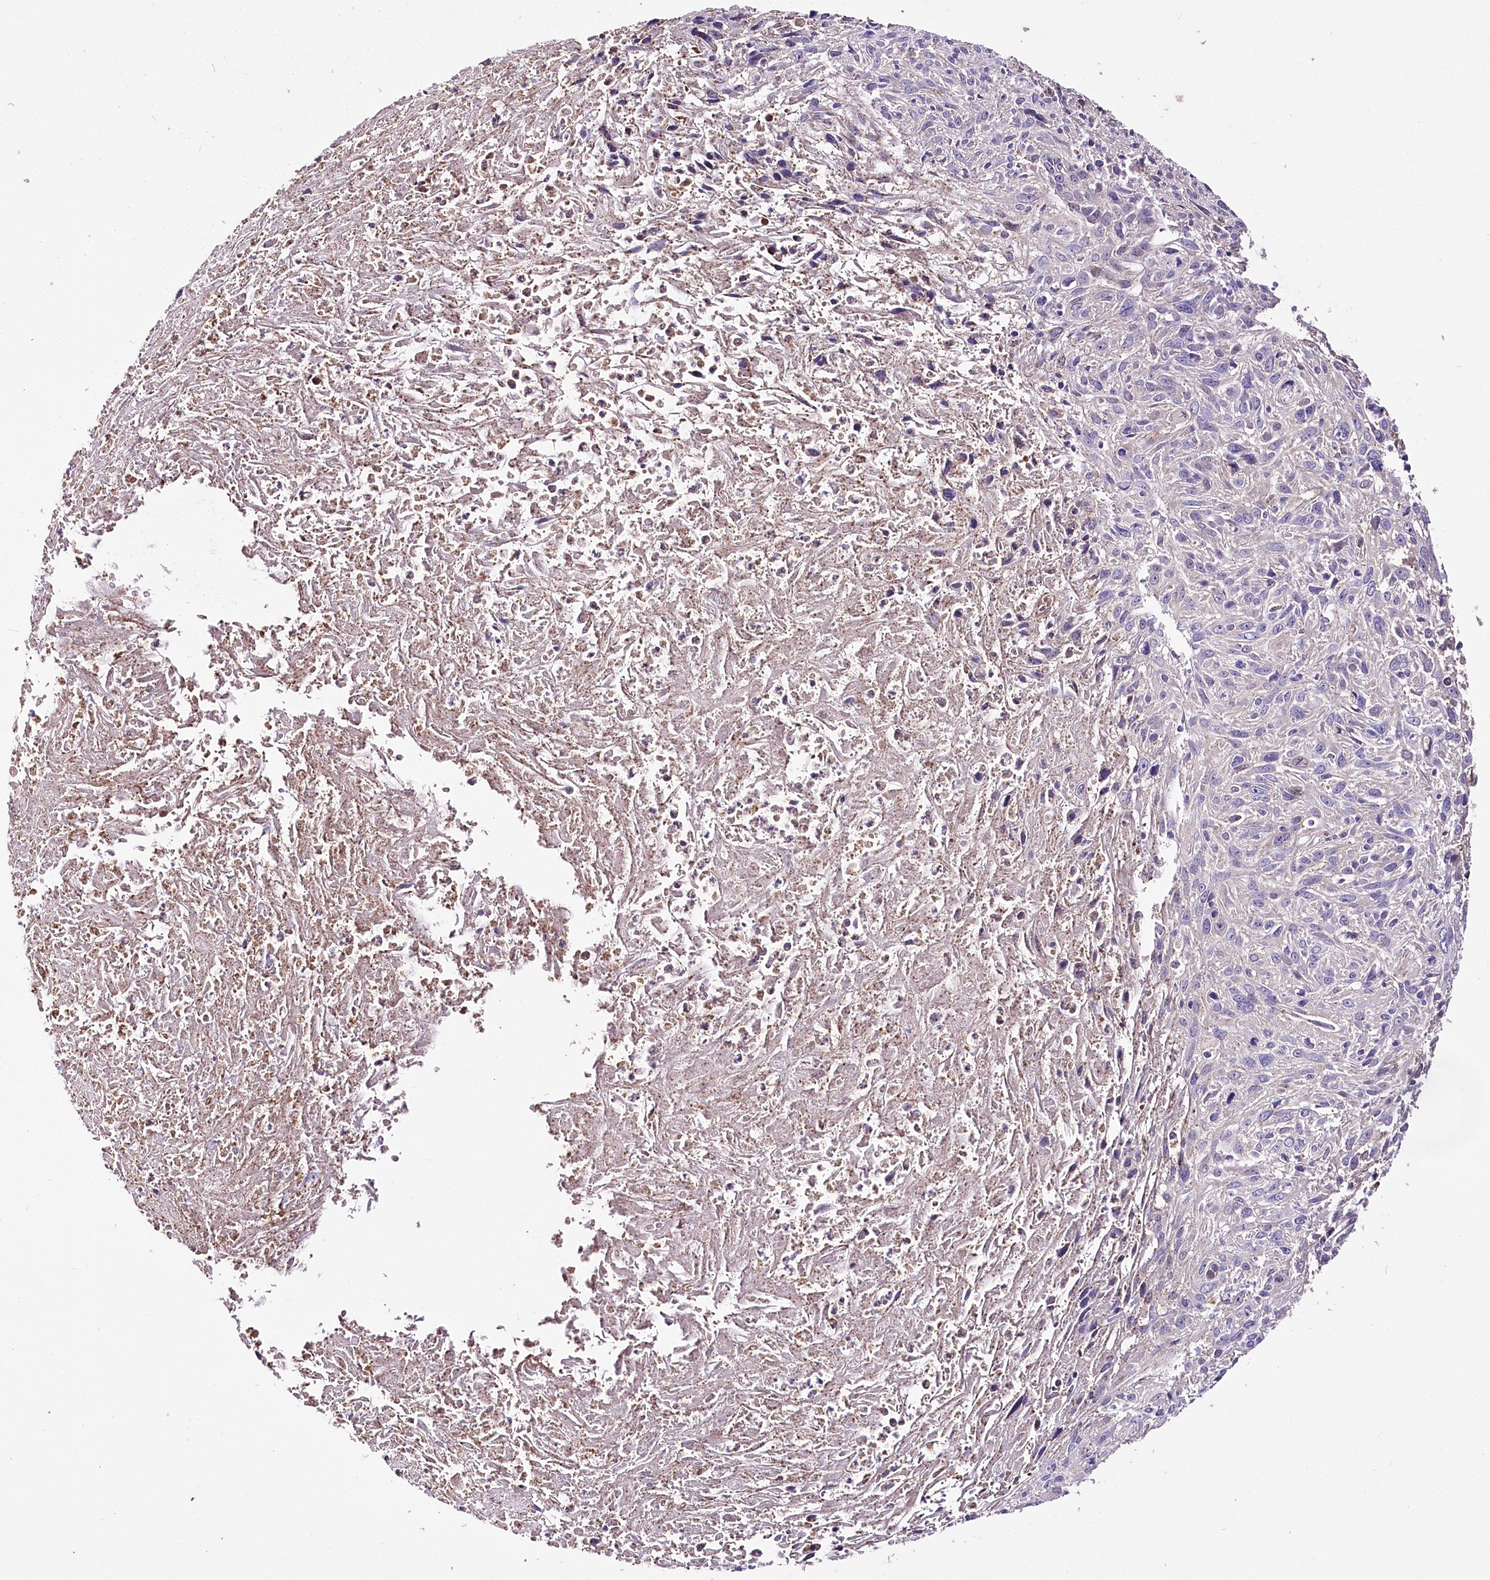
{"staining": {"intensity": "negative", "quantity": "none", "location": "none"}, "tissue": "cervical cancer", "cell_type": "Tumor cells", "image_type": "cancer", "snomed": [{"axis": "morphology", "description": "Squamous cell carcinoma, NOS"}, {"axis": "topography", "description": "Cervix"}], "caption": "IHC image of neoplastic tissue: human cervical squamous cell carcinoma stained with DAB exhibits no significant protein staining in tumor cells.", "gene": "UGP2", "patient": {"sex": "female", "age": 51}}